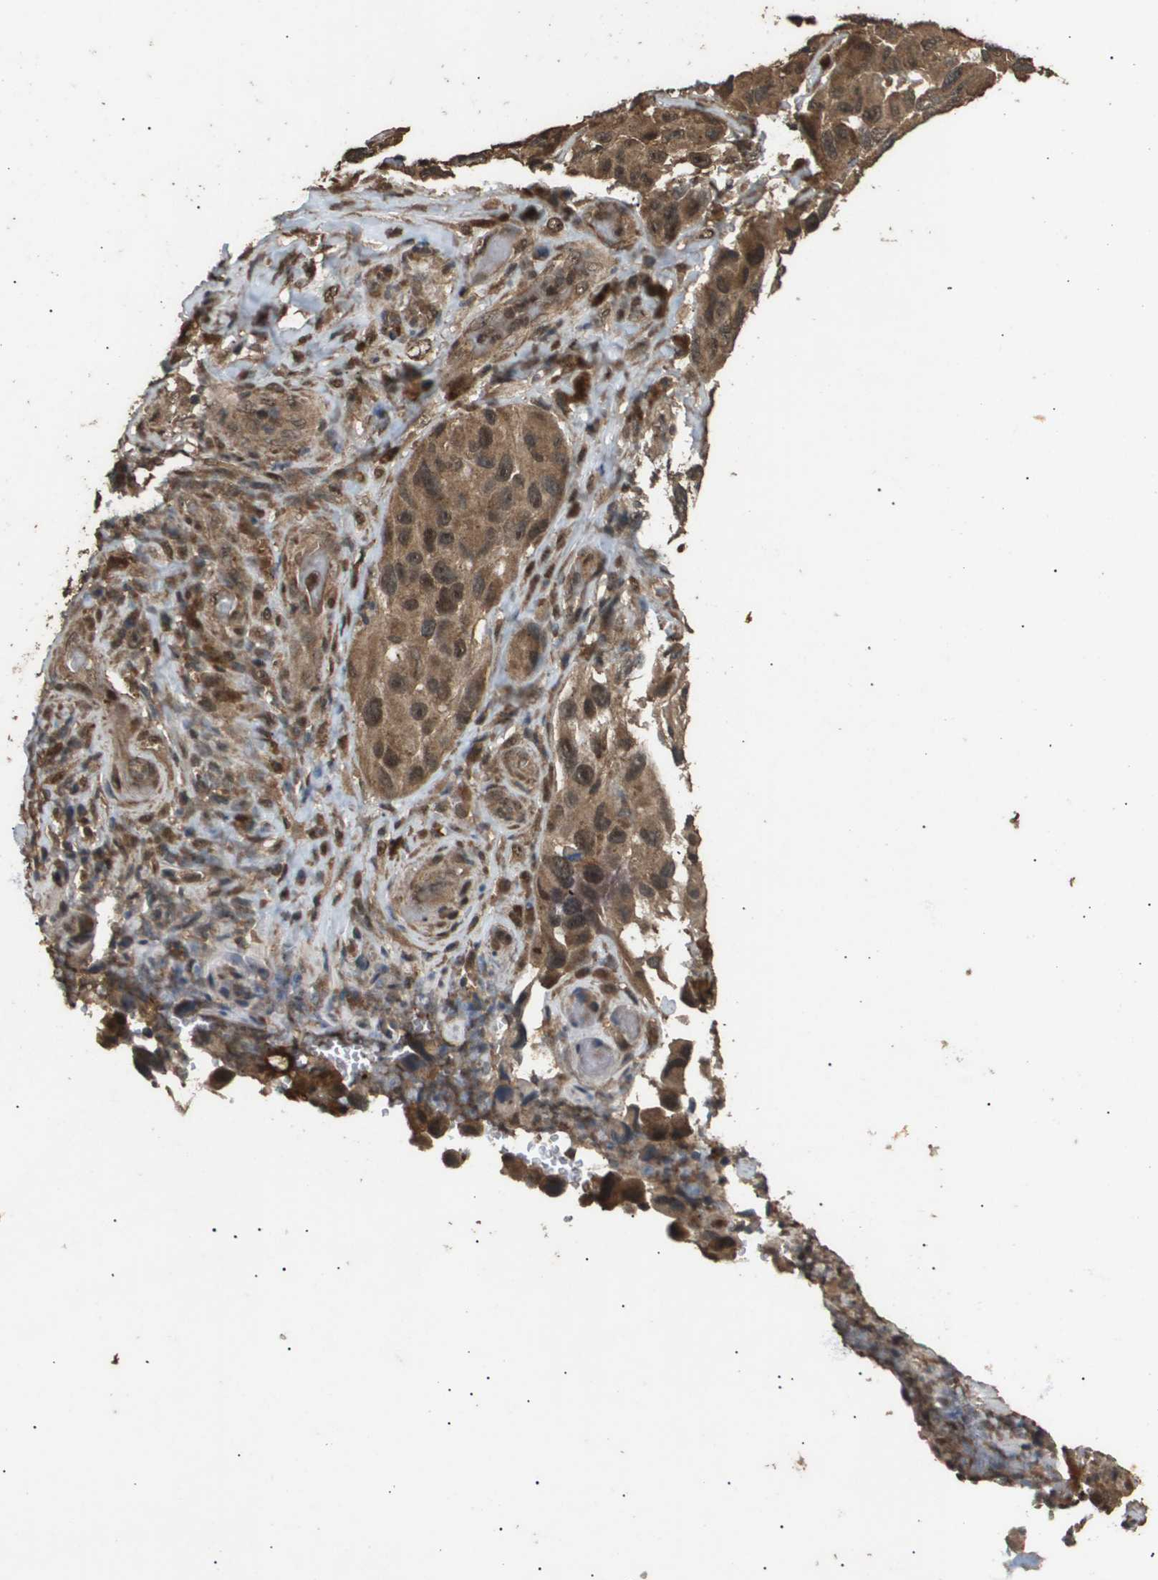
{"staining": {"intensity": "moderate", "quantity": ">75%", "location": "cytoplasmic/membranous,nuclear"}, "tissue": "melanoma", "cell_type": "Tumor cells", "image_type": "cancer", "snomed": [{"axis": "morphology", "description": "Malignant melanoma, NOS"}, {"axis": "topography", "description": "Skin"}], "caption": "Moderate cytoplasmic/membranous and nuclear protein positivity is identified in approximately >75% of tumor cells in melanoma.", "gene": "ING1", "patient": {"sex": "female", "age": 73}}